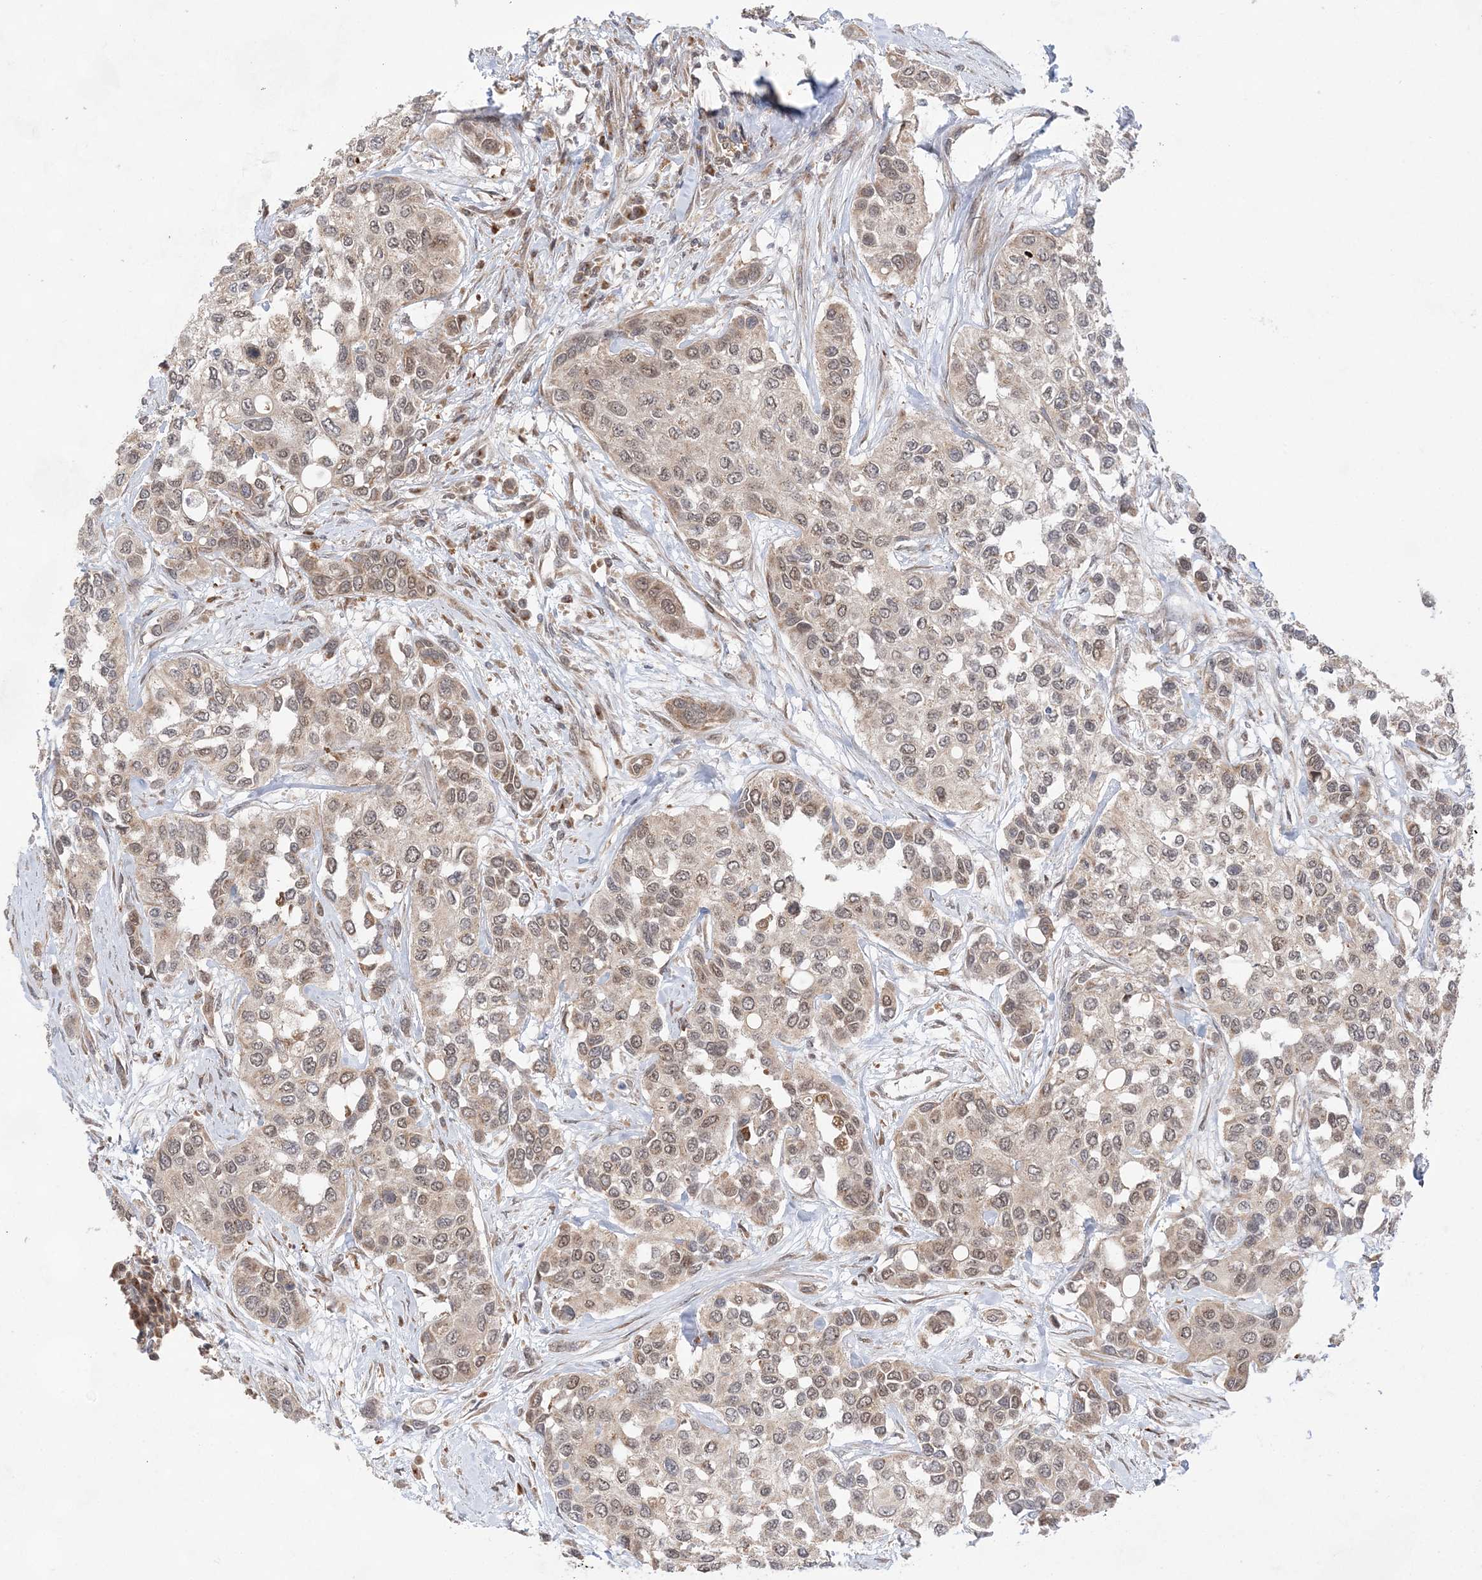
{"staining": {"intensity": "weak", "quantity": "25%-75%", "location": "cytoplasmic/membranous,nuclear"}, "tissue": "urothelial cancer", "cell_type": "Tumor cells", "image_type": "cancer", "snomed": [{"axis": "morphology", "description": "Normal tissue, NOS"}, {"axis": "morphology", "description": "Urothelial carcinoma, High grade"}, {"axis": "topography", "description": "Vascular tissue"}, {"axis": "topography", "description": "Urinary bladder"}], "caption": "Protein staining of urothelial carcinoma (high-grade) tissue displays weak cytoplasmic/membranous and nuclear staining in approximately 25%-75% of tumor cells.", "gene": "ANAPC15", "patient": {"sex": "female", "age": 56}}